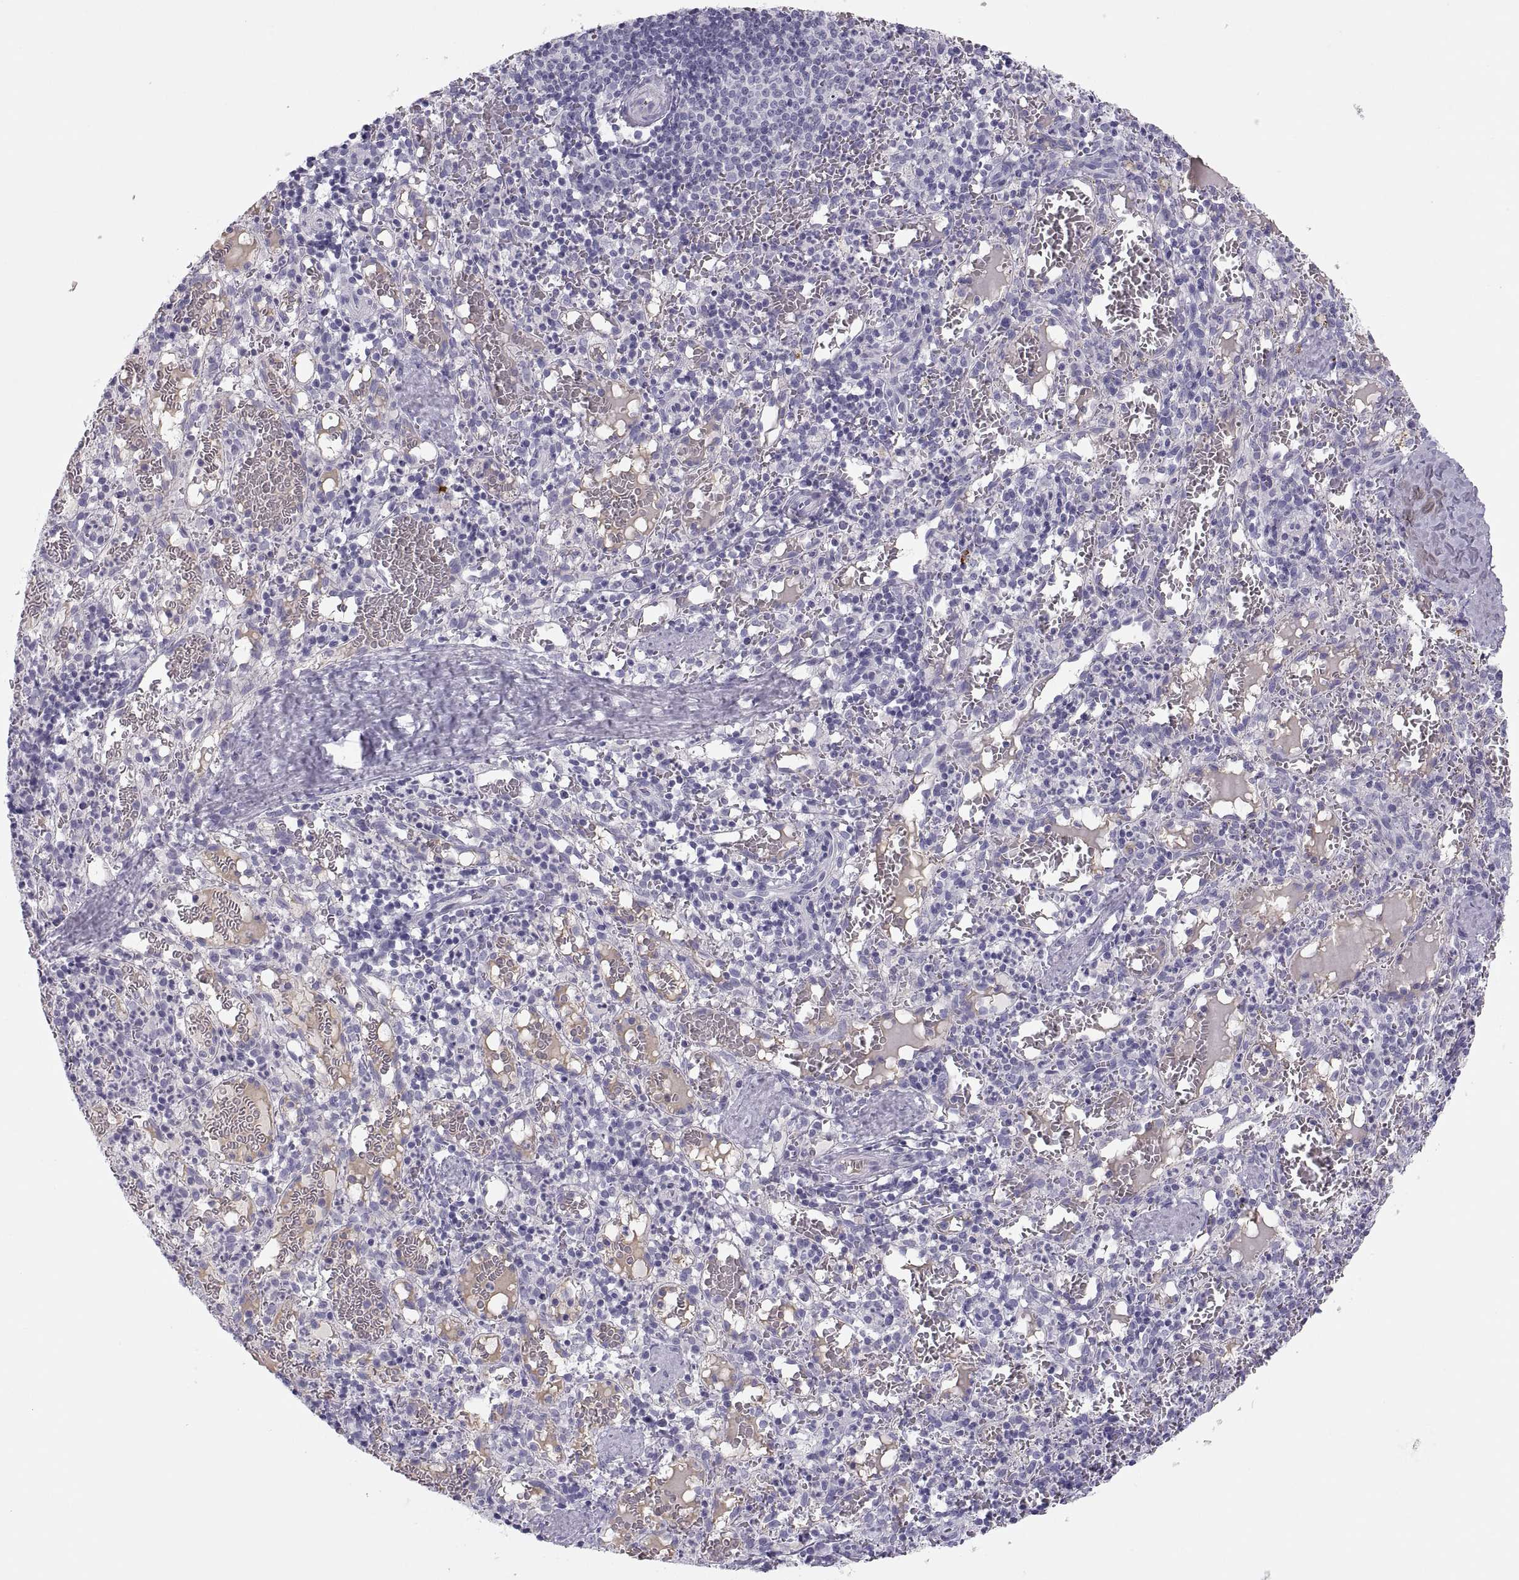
{"staining": {"intensity": "negative", "quantity": "none", "location": "none"}, "tissue": "spleen", "cell_type": "Cells in red pulp", "image_type": "normal", "snomed": [{"axis": "morphology", "description": "Normal tissue, NOS"}, {"axis": "topography", "description": "Spleen"}], "caption": "High power microscopy micrograph of an immunohistochemistry (IHC) image of normal spleen, revealing no significant positivity in cells in red pulp.", "gene": "MAGEB2", "patient": {"sex": "male", "age": 11}}